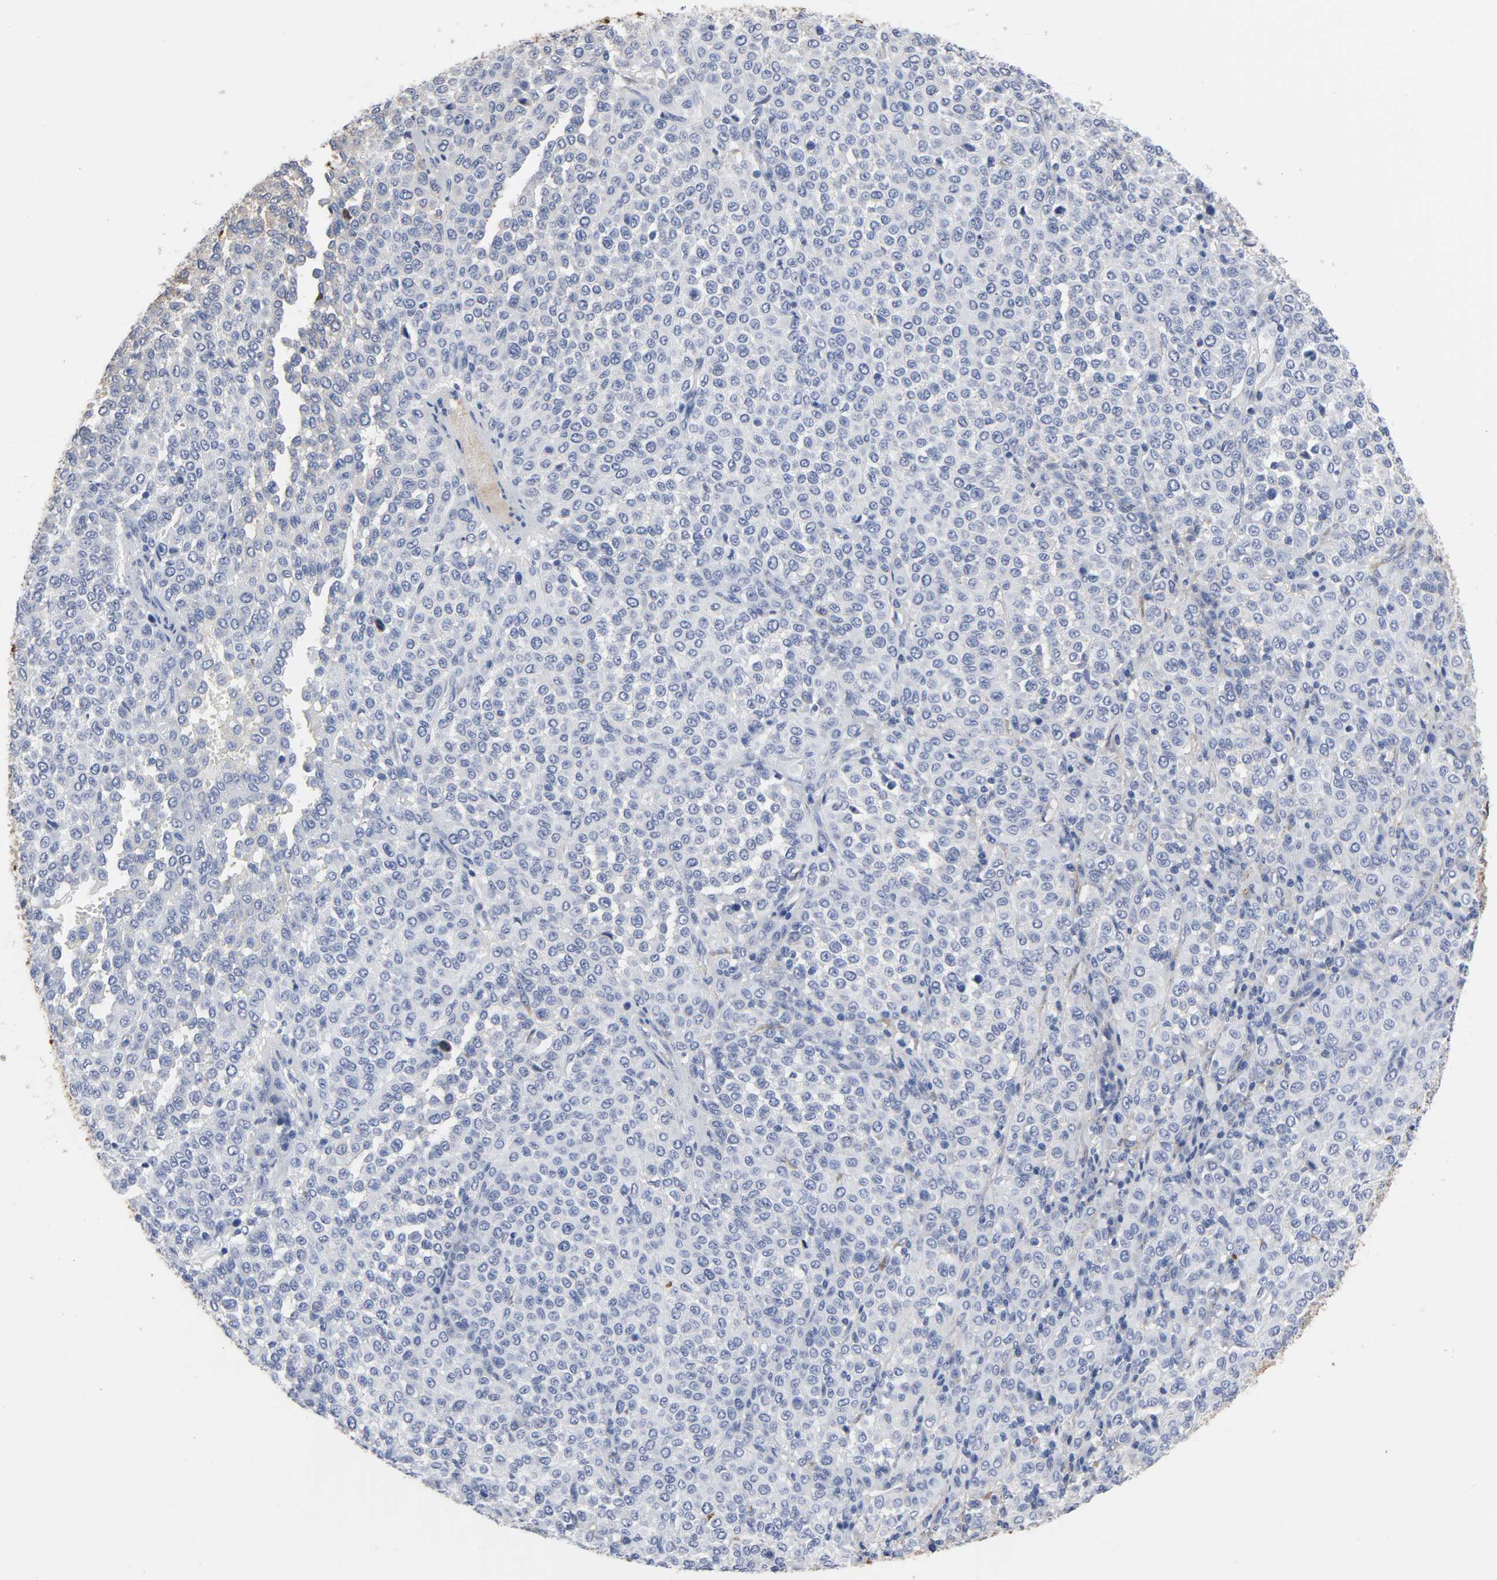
{"staining": {"intensity": "negative", "quantity": "none", "location": "none"}, "tissue": "melanoma", "cell_type": "Tumor cells", "image_type": "cancer", "snomed": [{"axis": "morphology", "description": "Malignant melanoma, Metastatic site"}, {"axis": "topography", "description": "Pancreas"}], "caption": "High magnification brightfield microscopy of melanoma stained with DAB (brown) and counterstained with hematoxylin (blue): tumor cells show no significant staining.", "gene": "FBLN1", "patient": {"sex": "female", "age": 30}}